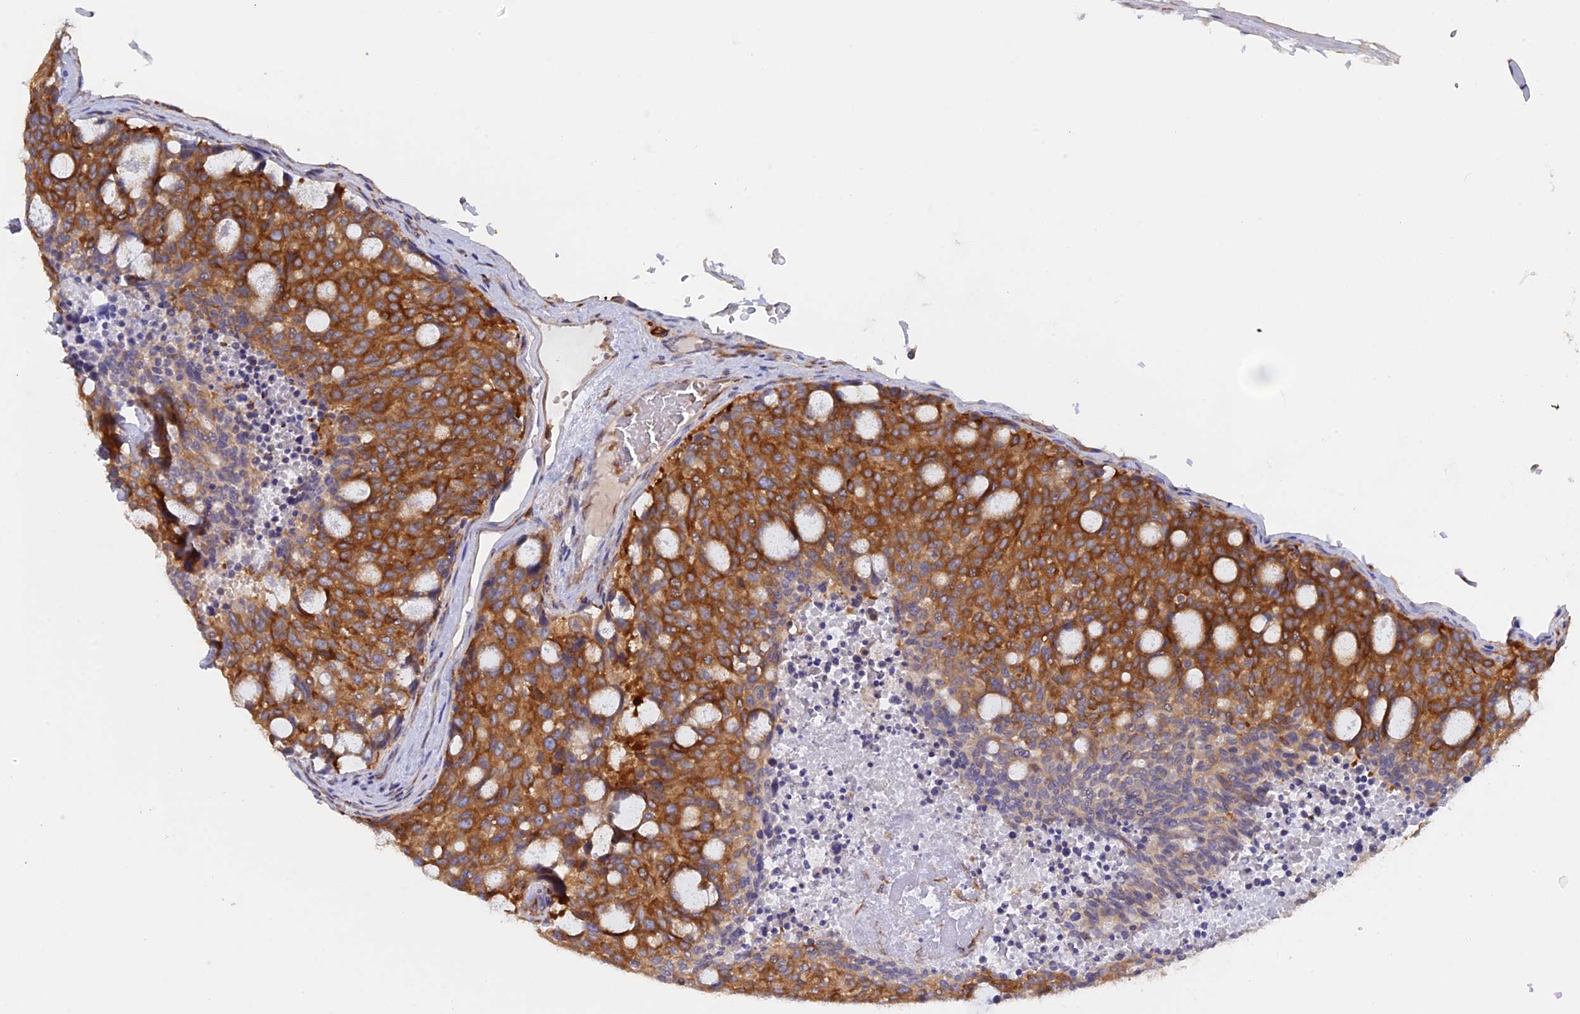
{"staining": {"intensity": "moderate", "quantity": ">75%", "location": "cytoplasmic/membranous"}, "tissue": "carcinoid", "cell_type": "Tumor cells", "image_type": "cancer", "snomed": [{"axis": "morphology", "description": "Carcinoid, malignant, NOS"}, {"axis": "topography", "description": "Pancreas"}], "caption": "Immunohistochemistry (IHC) (DAB) staining of carcinoid (malignant) reveals moderate cytoplasmic/membranous protein staining in about >75% of tumor cells.", "gene": "GMIP", "patient": {"sex": "female", "age": 54}}